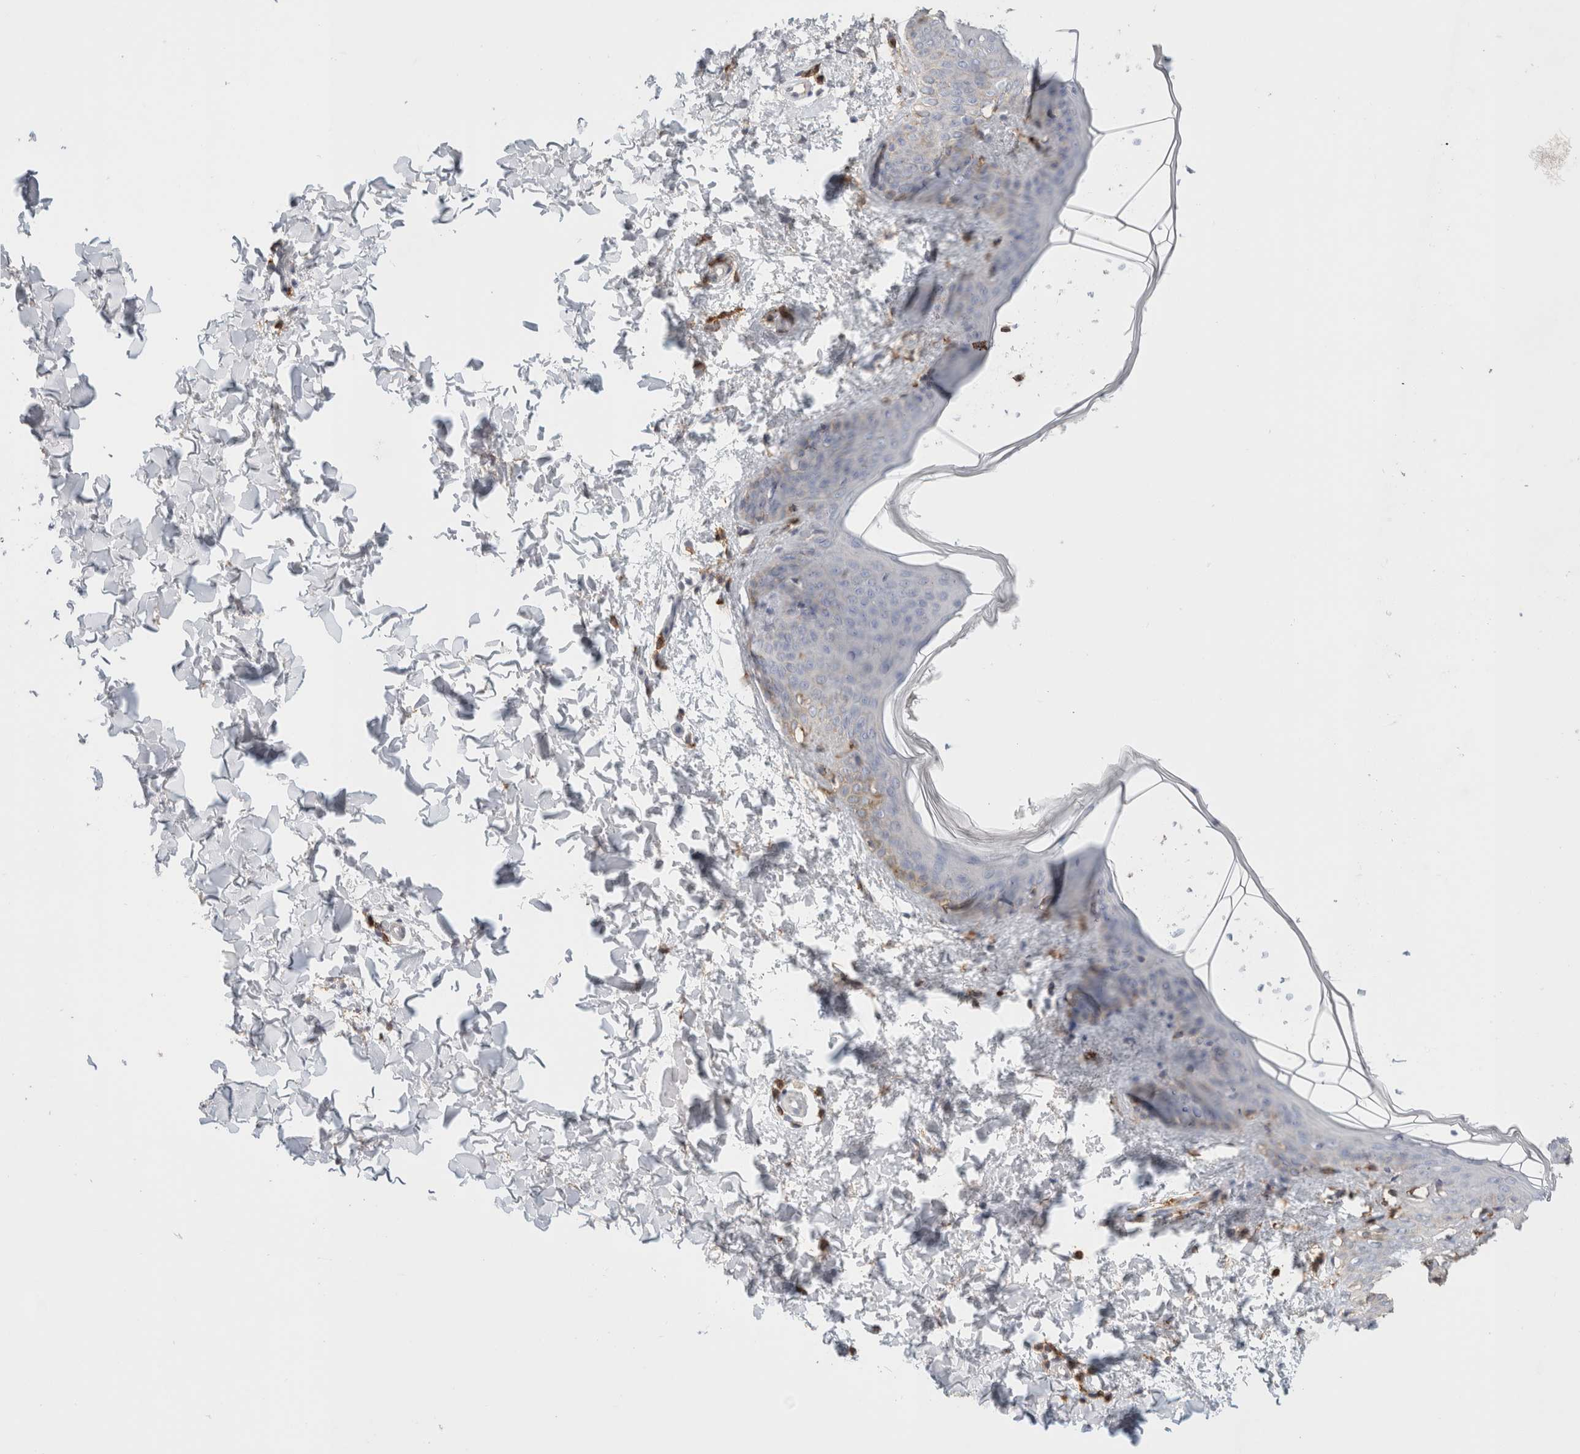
{"staining": {"intensity": "negative", "quantity": "none", "location": "none"}, "tissue": "skin", "cell_type": "Fibroblasts", "image_type": "normal", "snomed": [{"axis": "morphology", "description": "Normal tissue, NOS"}, {"axis": "topography", "description": "Skin"}], "caption": "Protein analysis of unremarkable skin reveals no significant expression in fibroblasts. (DAB (3,3'-diaminobenzidine) IHC visualized using brightfield microscopy, high magnification).", "gene": "P2RY2", "patient": {"sex": "female", "age": 17}}